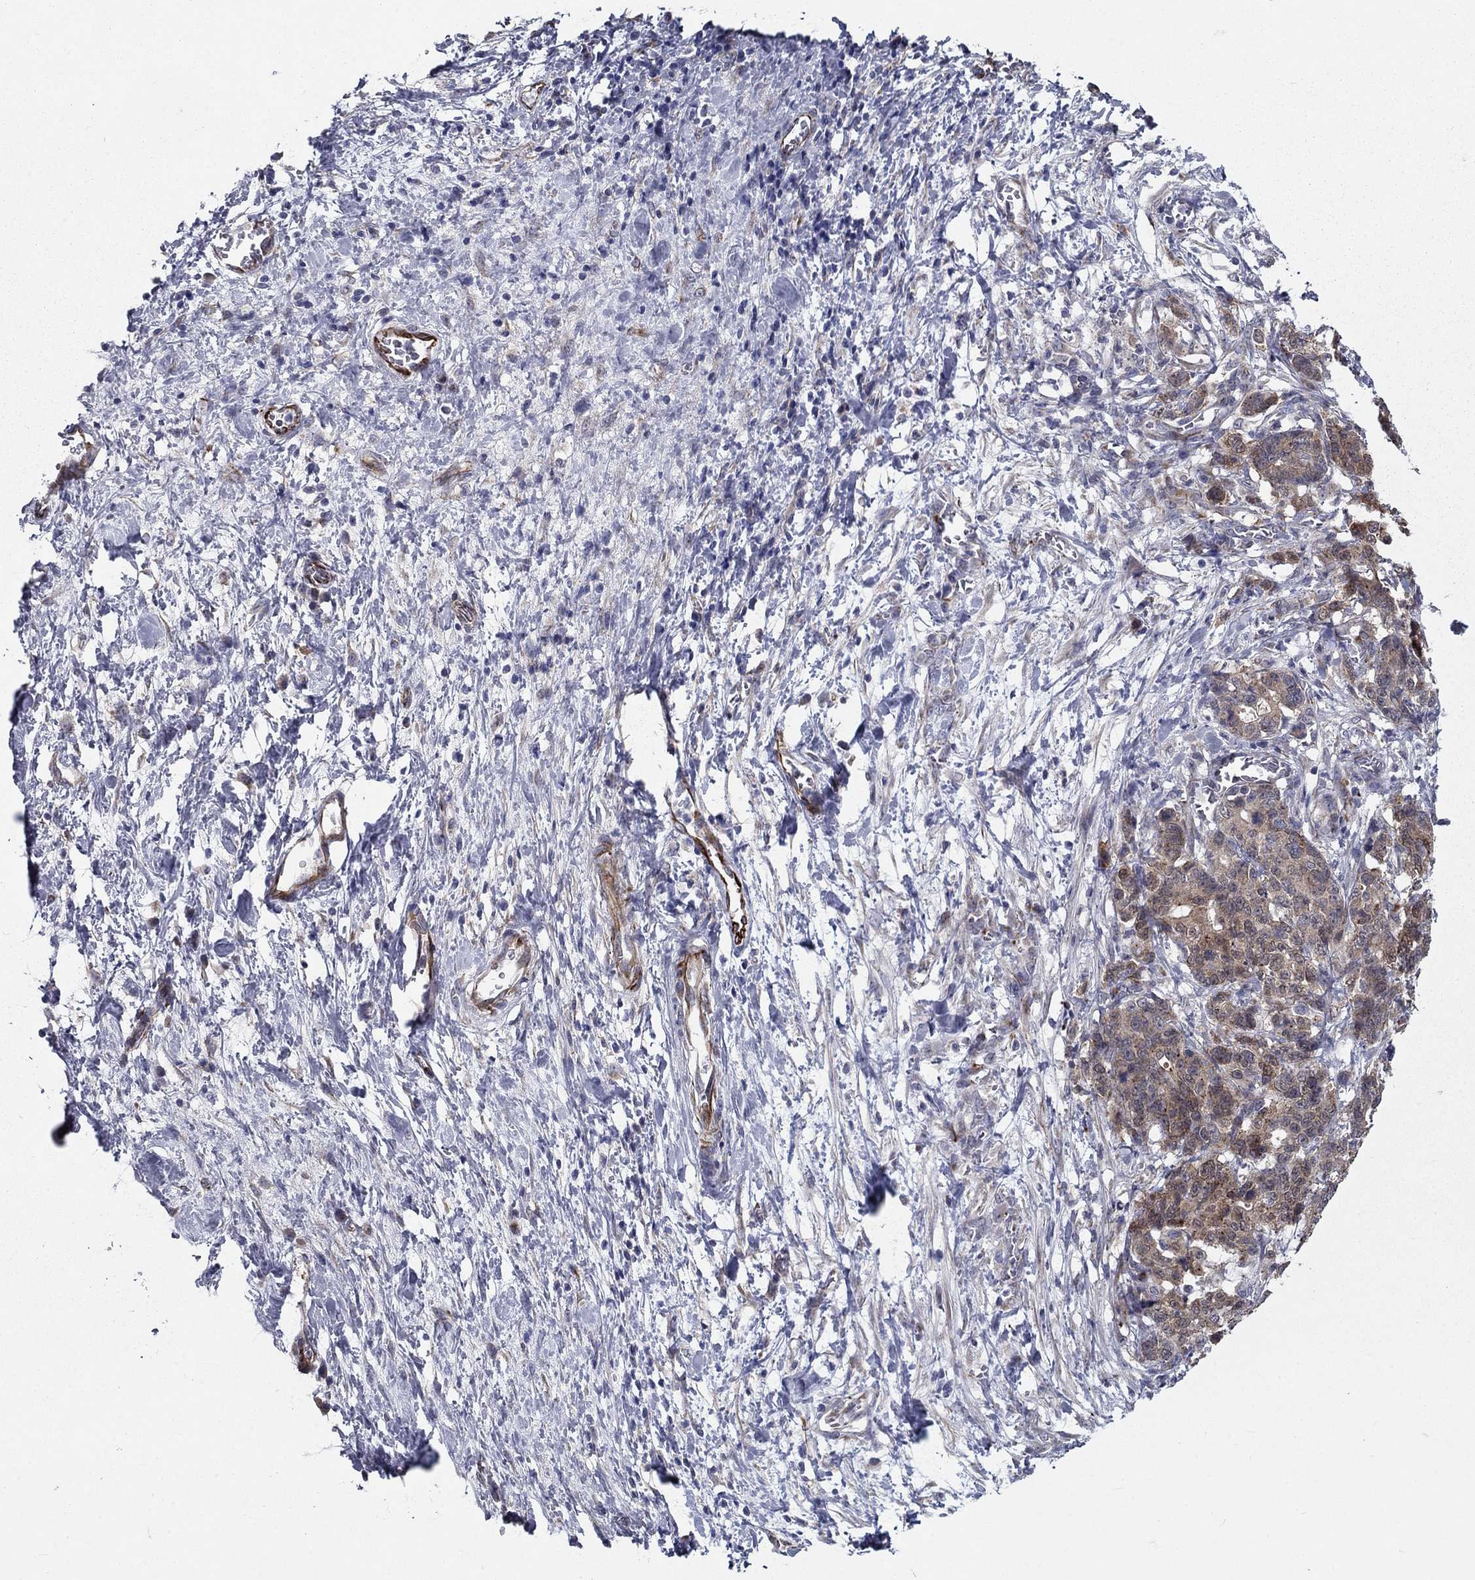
{"staining": {"intensity": "moderate", "quantity": "25%-75%", "location": "cytoplasmic/membranous"}, "tissue": "stomach cancer", "cell_type": "Tumor cells", "image_type": "cancer", "snomed": [{"axis": "morphology", "description": "Normal tissue, NOS"}, {"axis": "morphology", "description": "Adenocarcinoma, NOS"}, {"axis": "topography", "description": "Stomach"}], "caption": "High-power microscopy captured an immunohistochemistry (IHC) histopathology image of stomach cancer, revealing moderate cytoplasmic/membranous staining in about 25%-75% of tumor cells.", "gene": "LACTB2", "patient": {"sex": "female", "age": 64}}